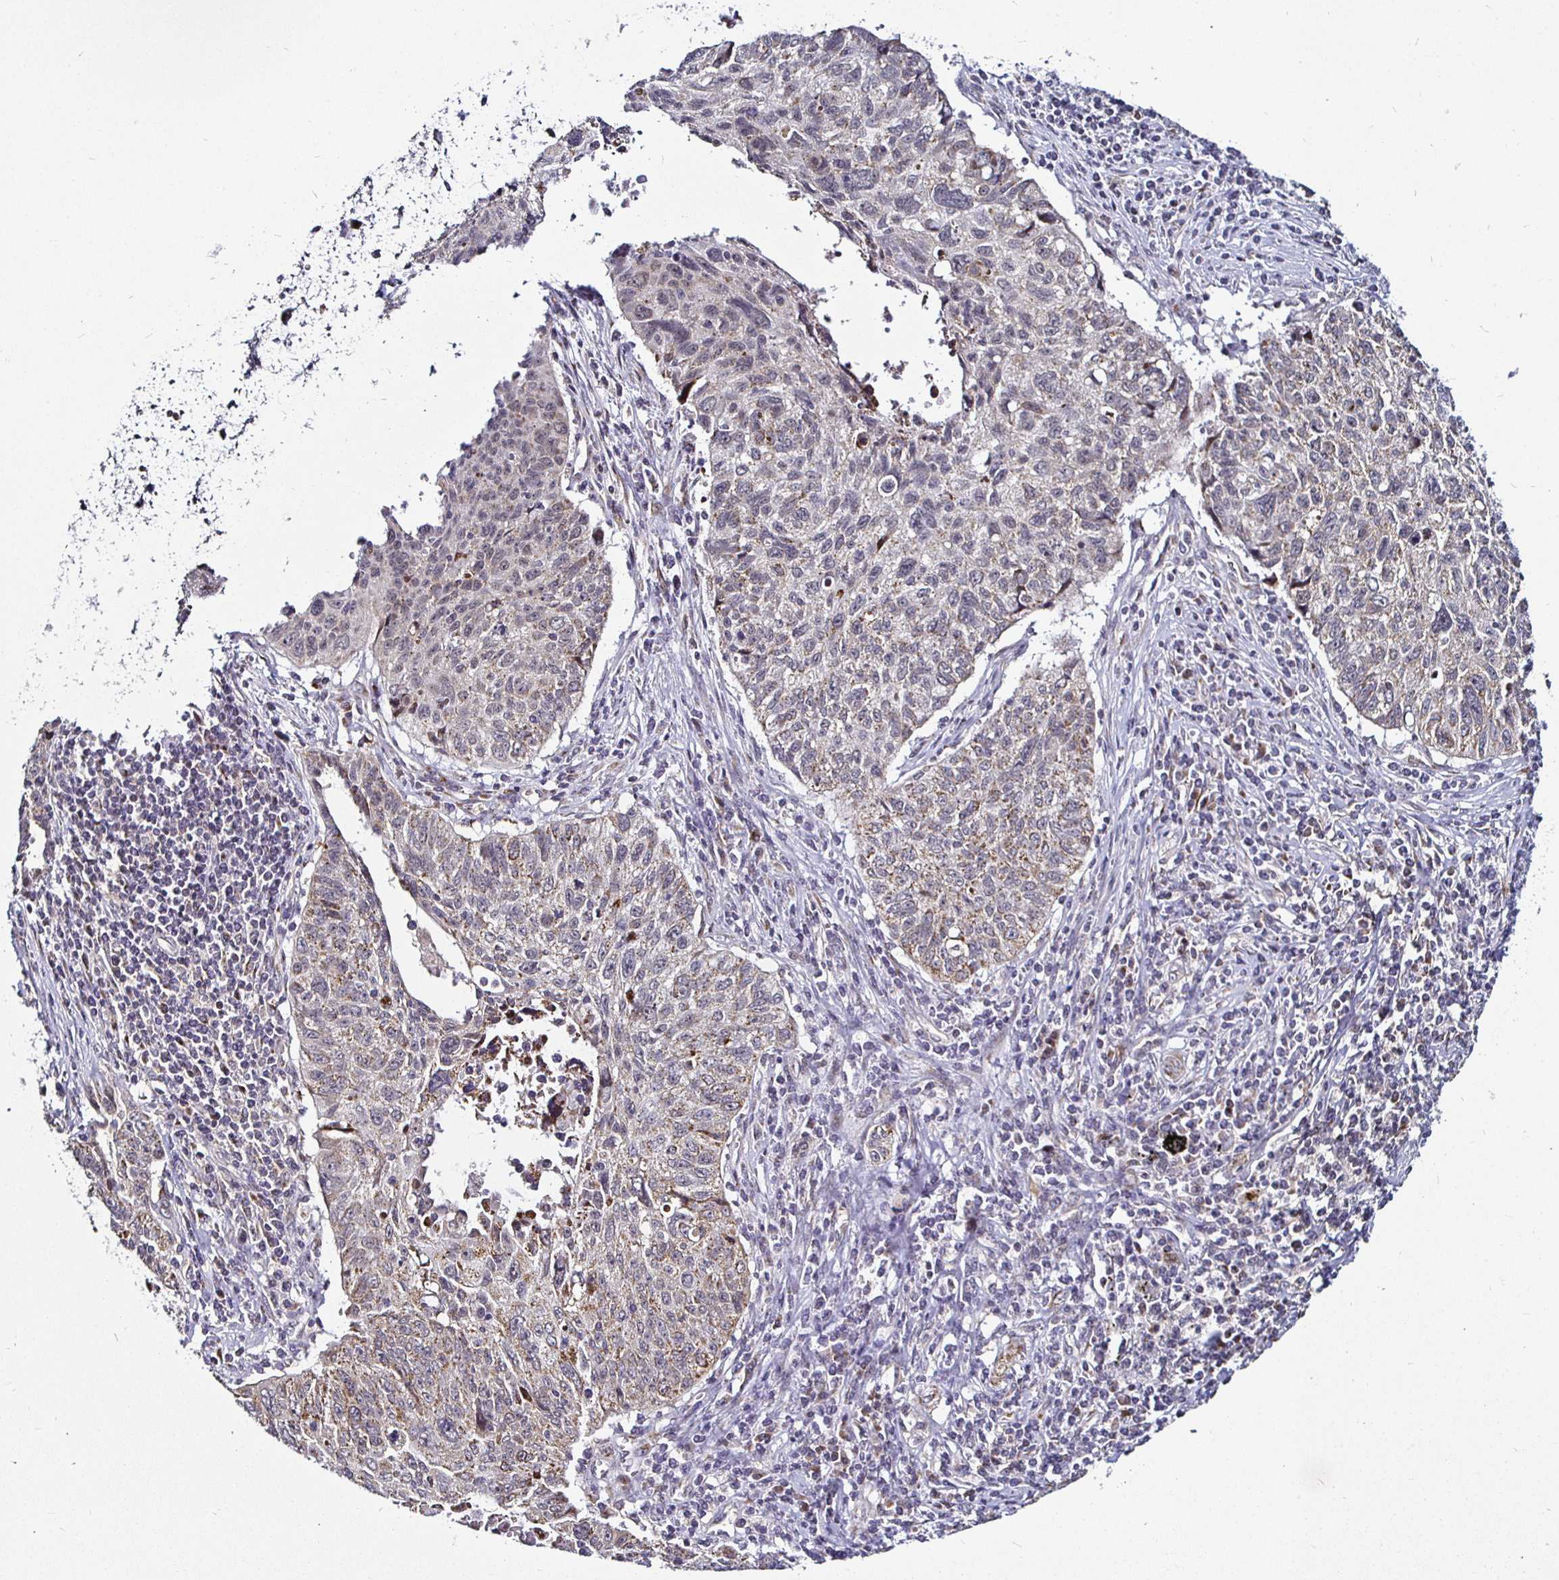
{"staining": {"intensity": "weak", "quantity": "25%-75%", "location": "cytoplasmic/membranous"}, "tissue": "lung cancer", "cell_type": "Tumor cells", "image_type": "cancer", "snomed": [{"axis": "morphology", "description": "Normal morphology"}, {"axis": "morphology", "description": "Aneuploidy"}, {"axis": "morphology", "description": "Squamous cell carcinoma, NOS"}, {"axis": "topography", "description": "Lymph node"}, {"axis": "topography", "description": "Lung"}], "caption": "Tumor cells display low levels of weak cytoplasmic/membranous positivity in about 25%-75% of cells in lung cancer. The staining was performed using DAB (3,3'-diaminobenzidine) to visualize the protein expression in brown, while the nuclei were stained in blue with hematoxylin (Magnification: 20x).", "gene": "ATG3", "patient": {"sex": "female", "age": 76}}